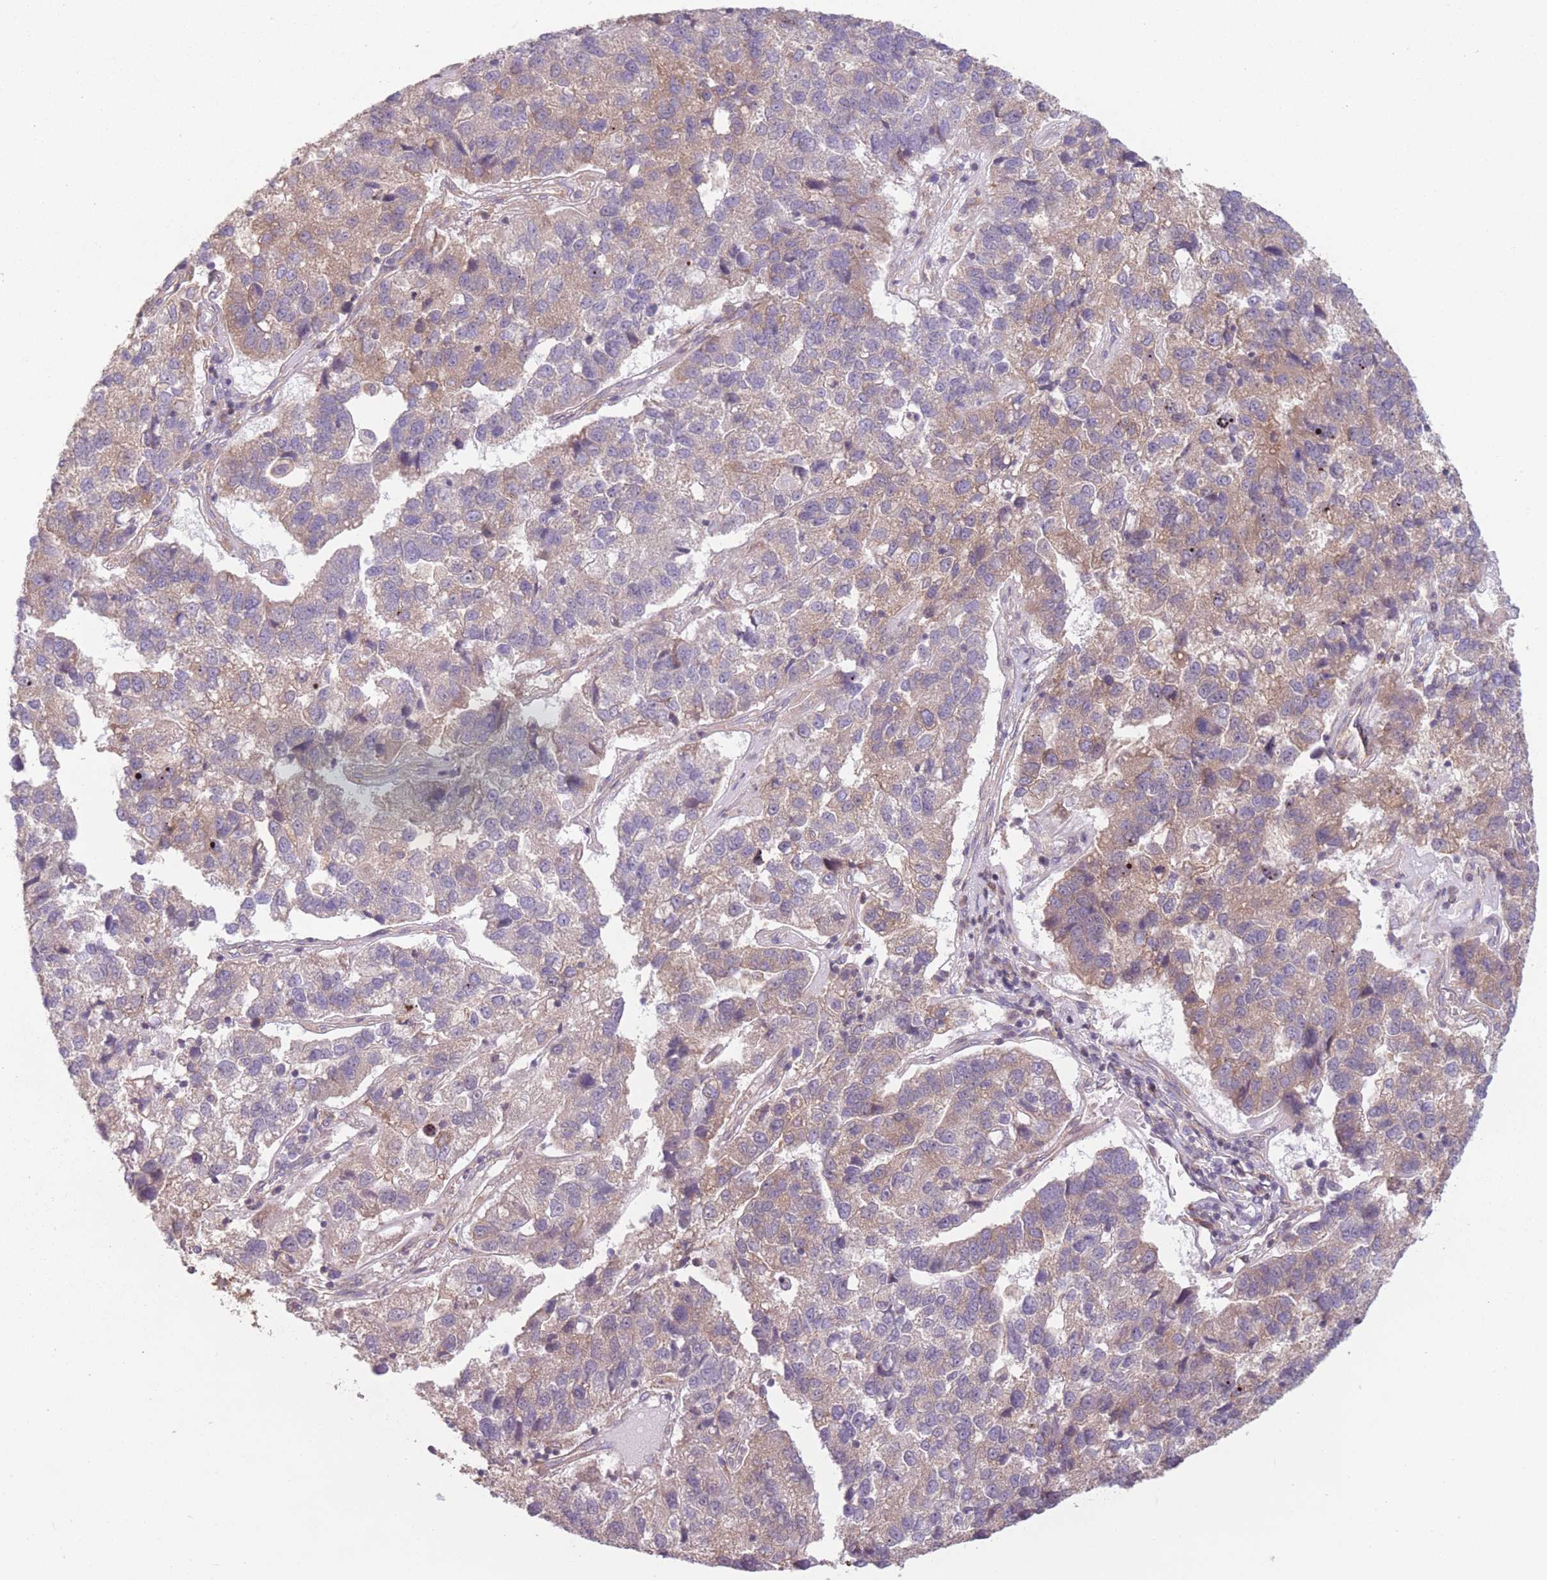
{"staining": {"intensity": "weak", "quantity": "25%-75%", "location": "cytoplasmic/membranous"}, "tissue": "pancreatic cancer", "cell_type": "Tumor cells", "image_type": "cancer", "snomed": [{"axis": "morphology", "description": "Adenocarcinoma, NOS"}, {"axis": "topography", "description": "Pancreas"}], "caption": "A brown stain labels weak cytoplasmic/membranous positivity of a protein in adenocarcinoma (pancreatic) tumor cells.", "gene": "WASHC2A", "patient": {"sex": "female", "age": 61}}